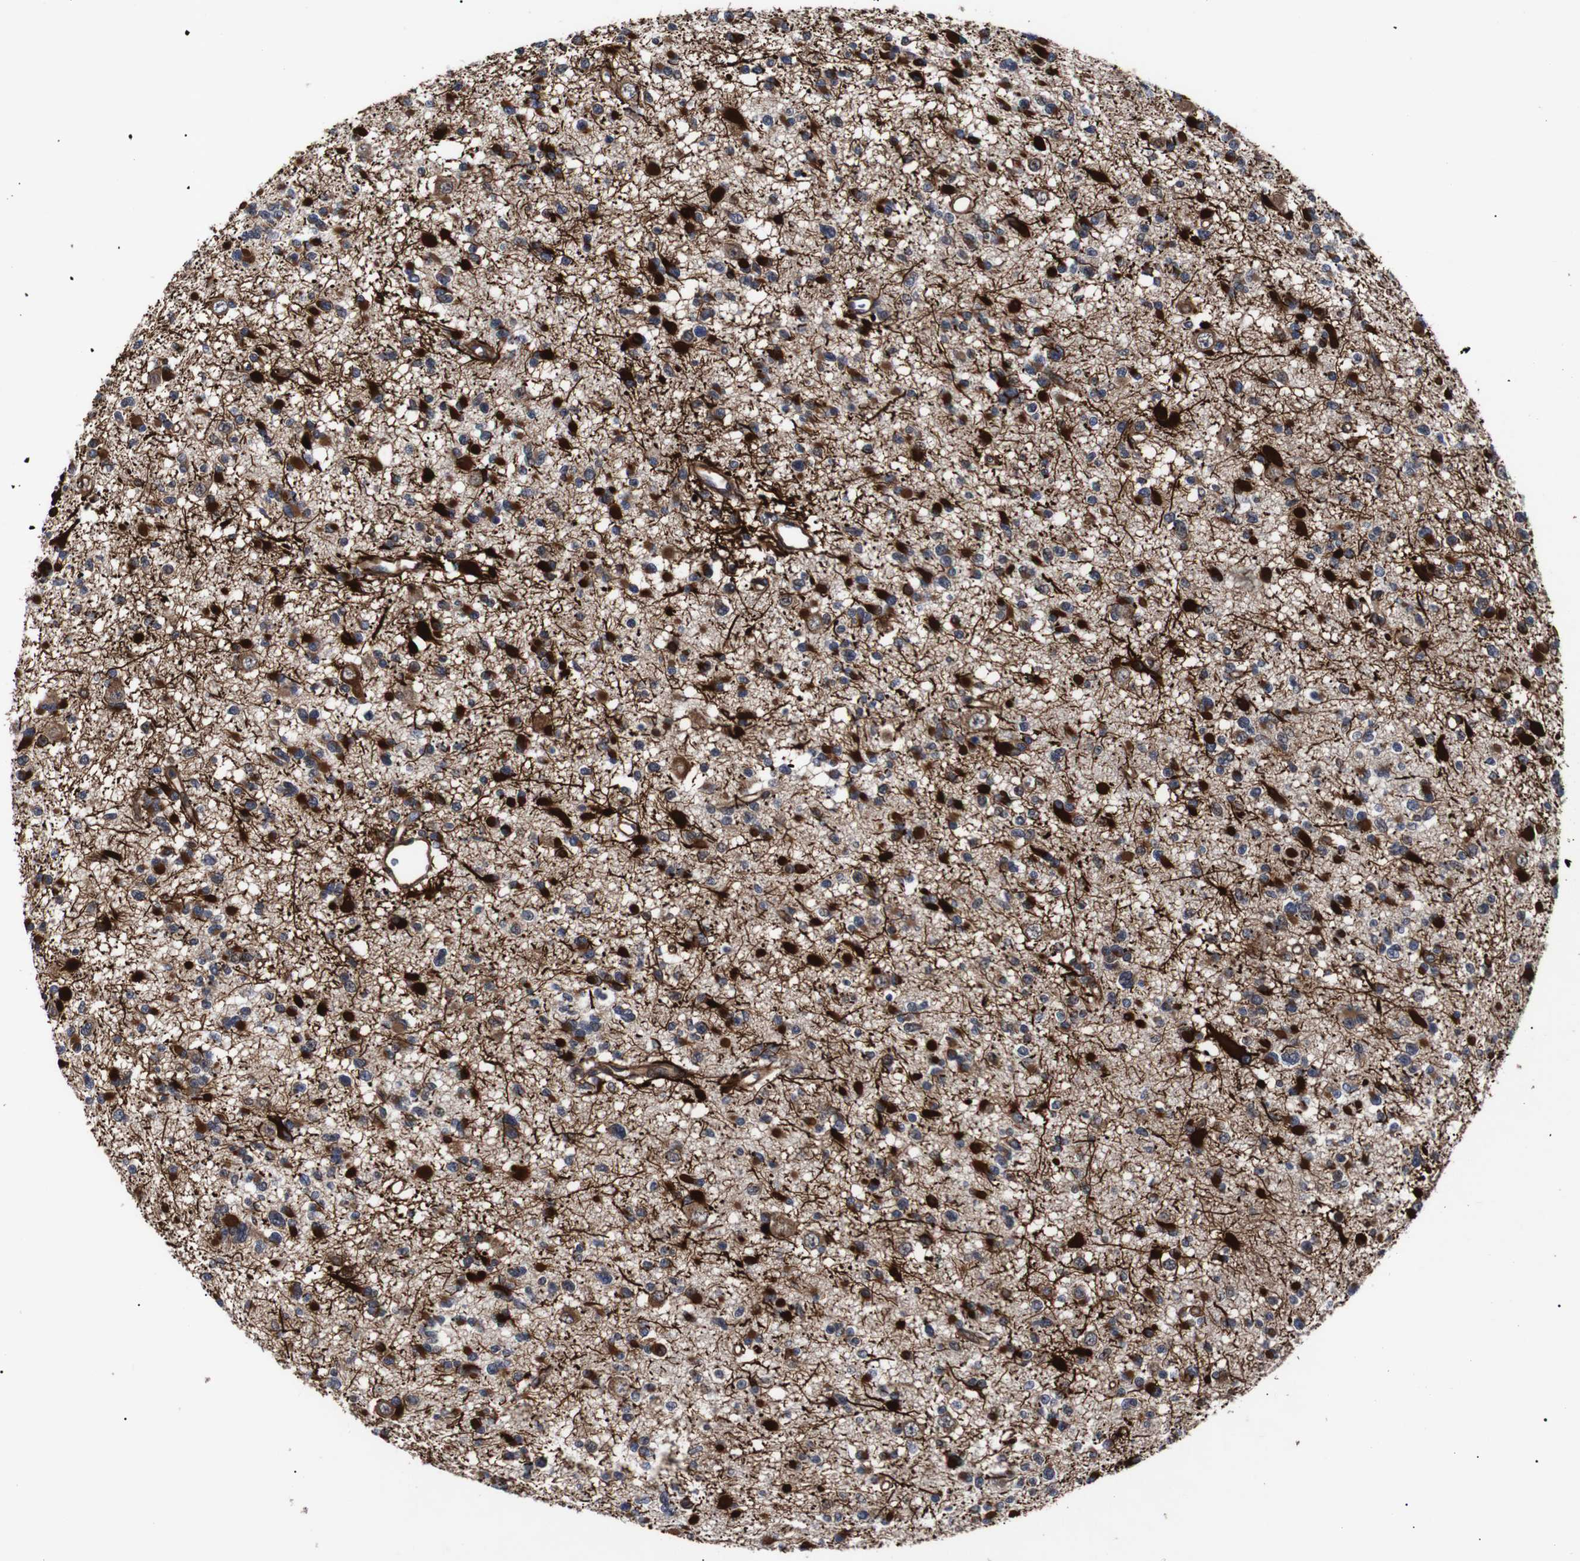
{"staining": {"intensity": "strong", "quantity": "25%-75%", "location": "cytoplasmic/membranous"}, "tissue": "glioma", "cell_type": "Tumor cells", "image_type": "cancer", "snomed": [{"axis": "morphology", "description": "Glioma, malignant, Low grade"}, {"axis": "topography", "description": "Brain"}], "caption": "Protein staining shows strong cytoplasmic/membranous expression in about 25%-75% of tumor cells in glioma. (Stains: DAB (3,3'-diaminobenzidine) in brown, nuclei in blue, Microscopy: brightfield microscopy at high magnification).", "gene": "PAWR", "patient": {"sex": "female", "age": 22}}